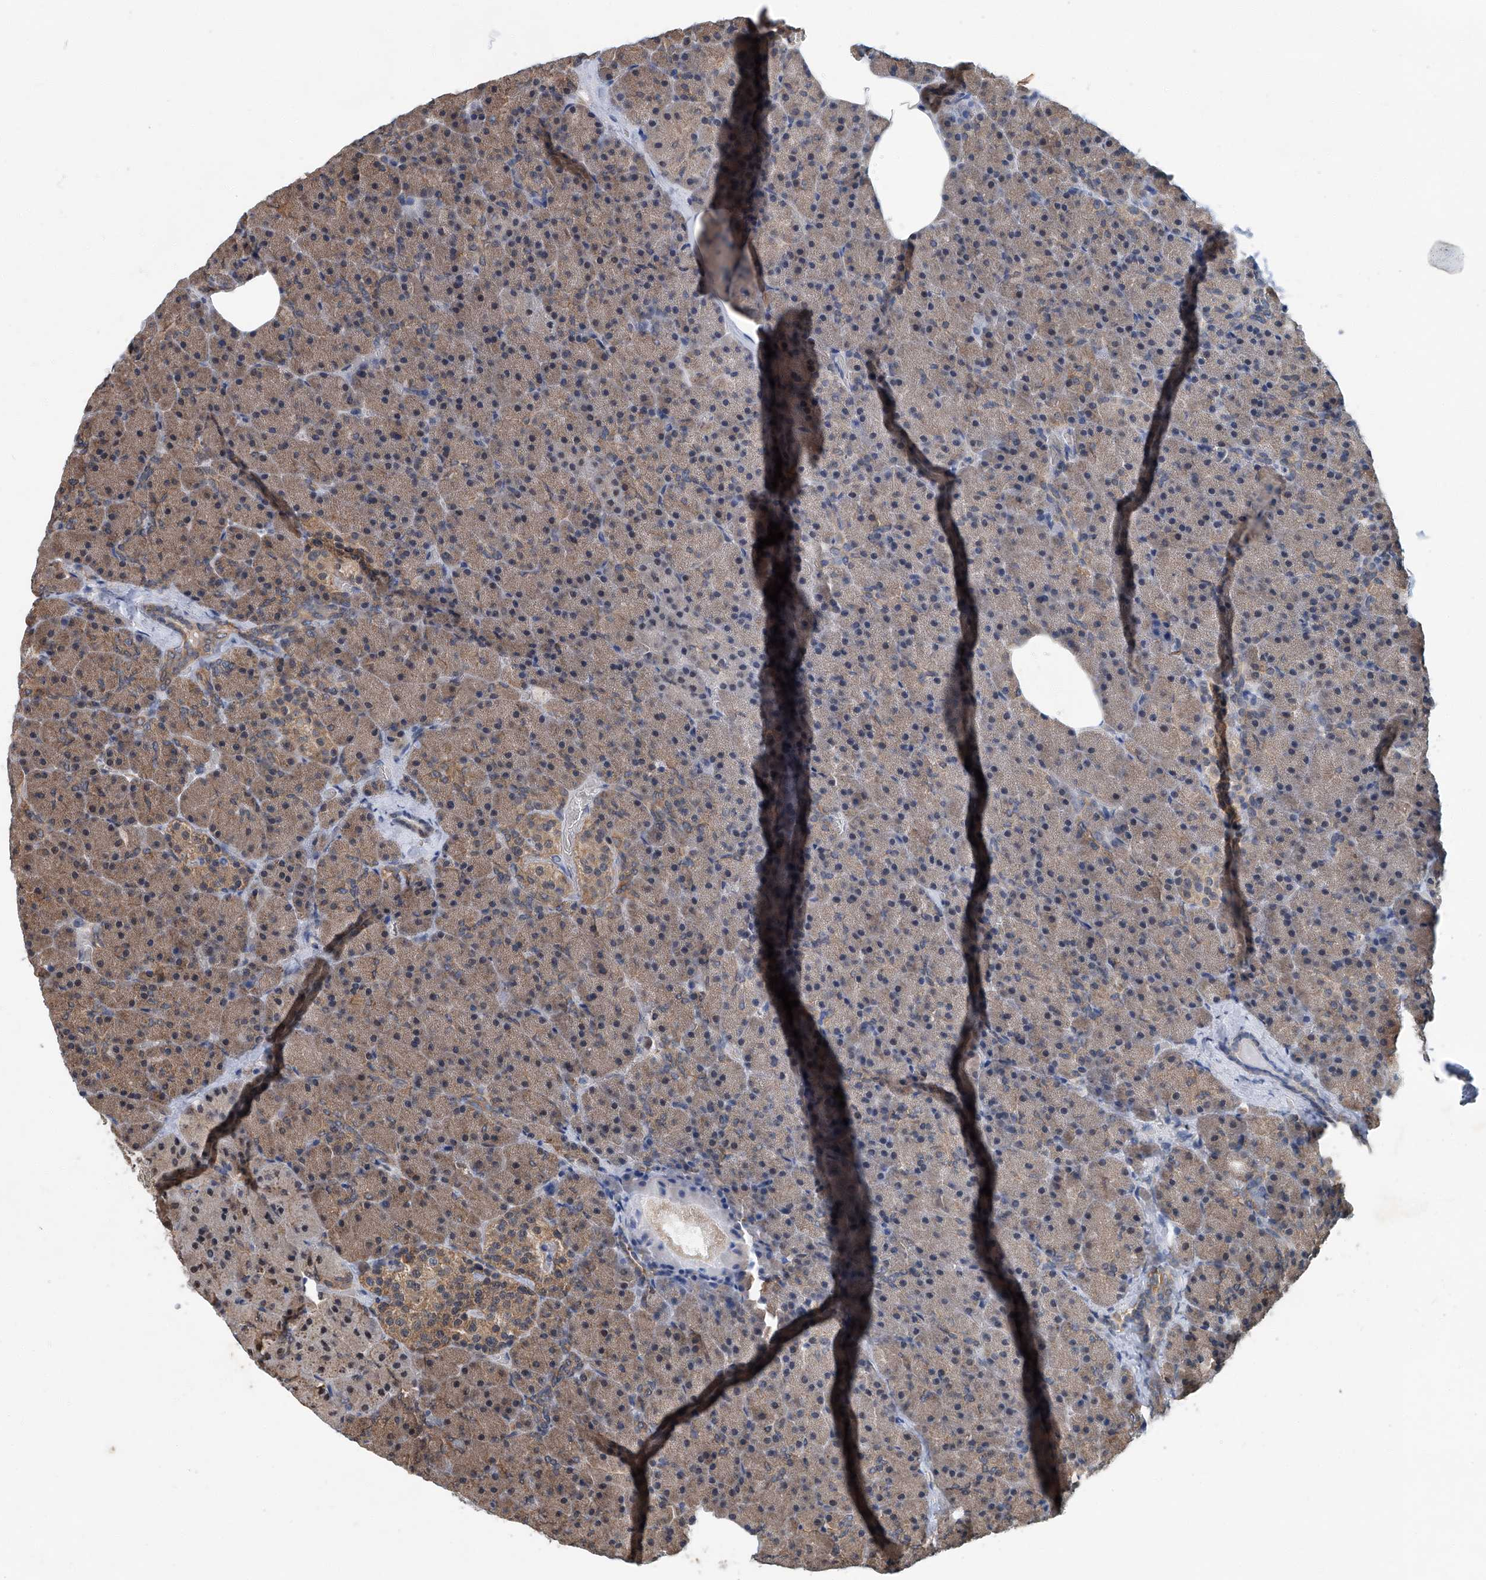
{"staining": {"intensity": "moderate", "quantity": "25%-75%", "location": "cytoplasmic/membranous"}, "tissue": "pancreas", "cell_type": "Exocrine glandular cells", "image_type": "normal", "snomed": [{"axis": "morphology", "description": "Normal tissue, NOS"}, {"axis": "morphology", "description": "Carcinoid, malignant, NOS"}, {"axis": "topography", "description": "Pancreas"}], "caption": "Protein positivity by immunohistochemistry reveals moderate cytoplasmic/membranous staining in approximately 25%-75% of exocrine glandular cells in unremarkable pancreas. Nuclei are stained in blue.", "gene": "CLK1", "patient": {"sex": "female", "age": 35}}